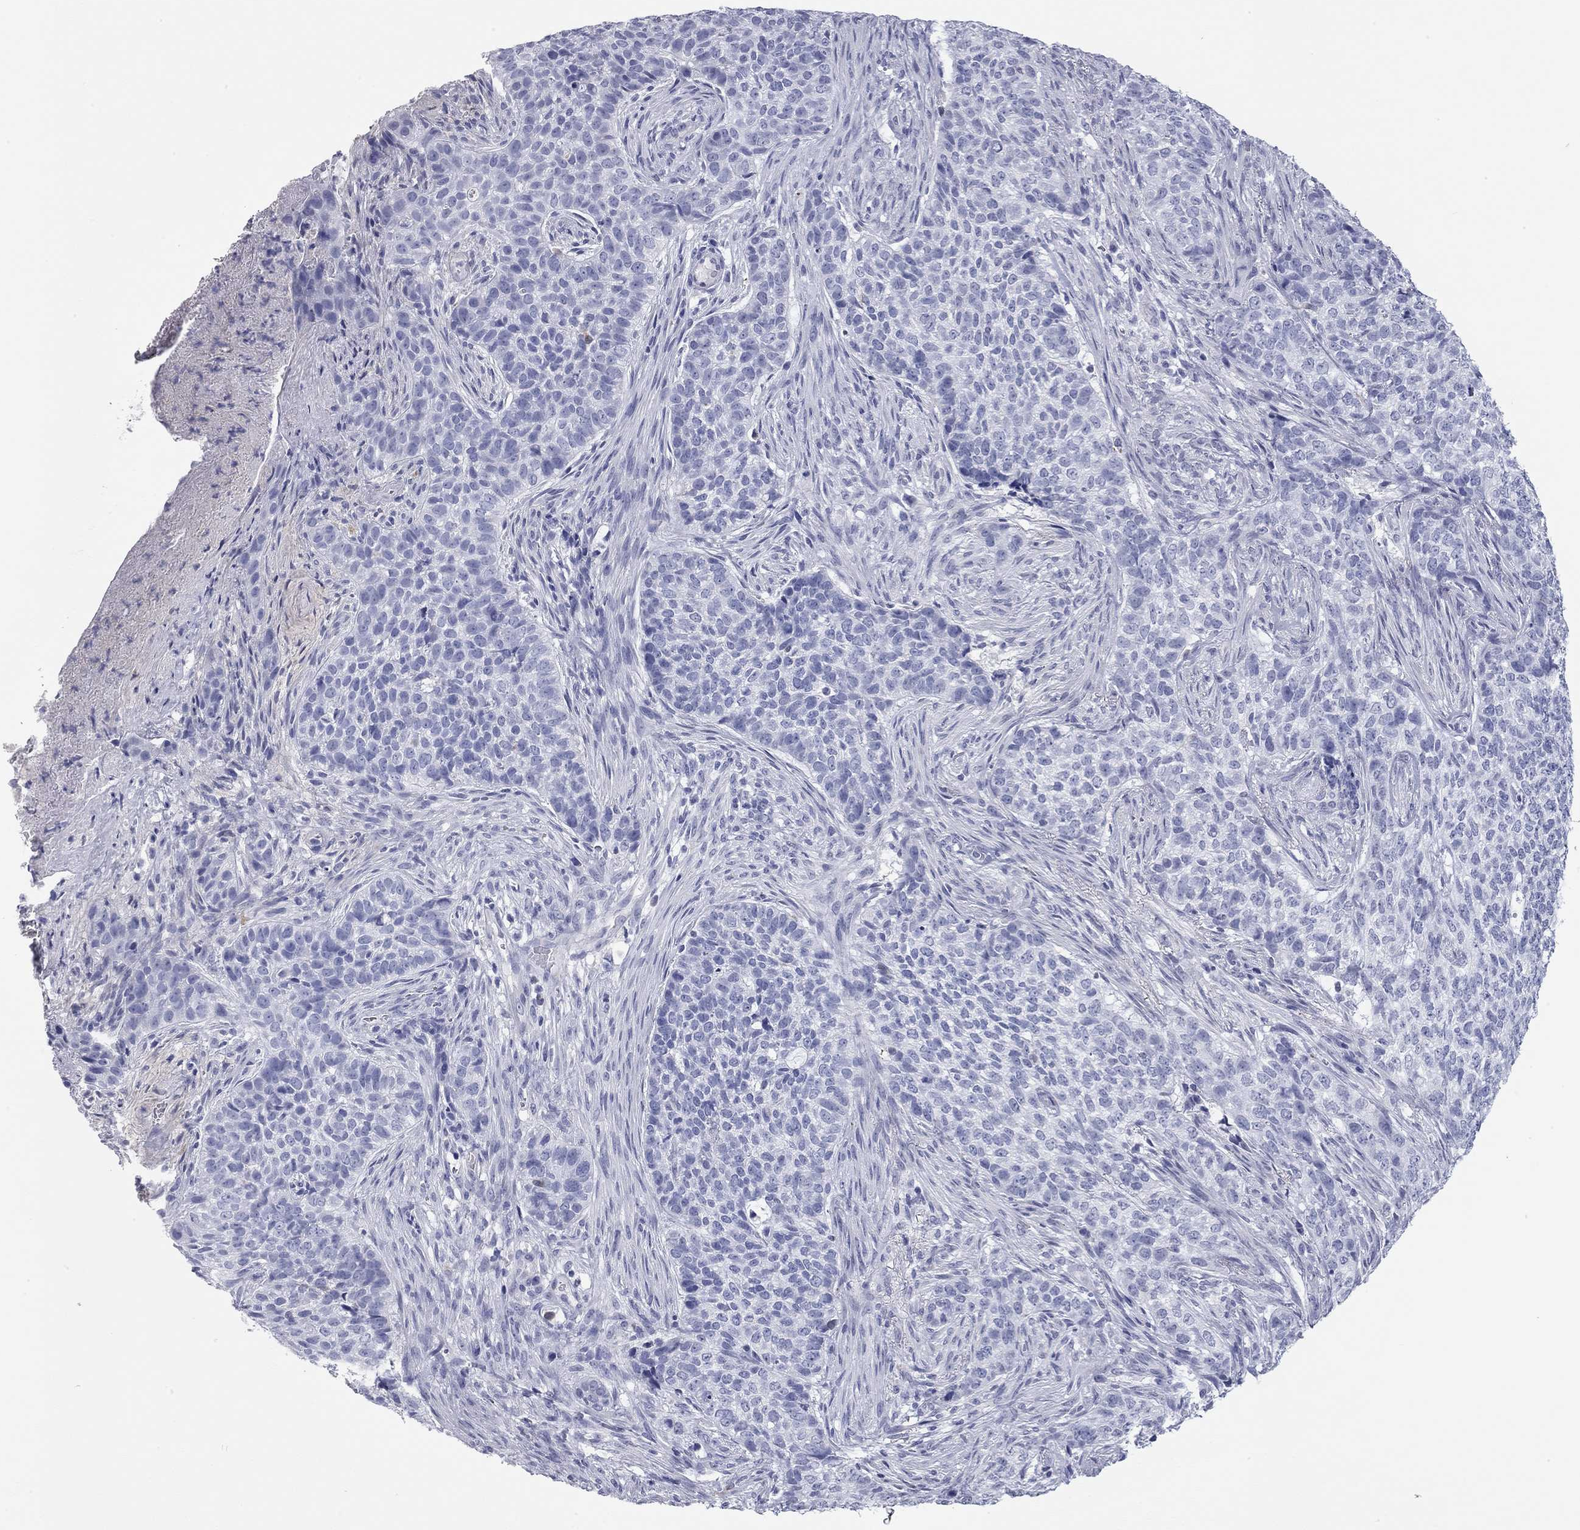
{"staining": {"intensity": "negative", "quantity": "none", "location": "none"}, "tissue": "skin cancer", "cell_type": "Tumor cells", "image_type": "cancer", "snomed": [{"axis": "morphology", "description": "Basal cell carcinoma"}, {"axis": "topography", "description": "Skin"}], "caption": "Human skin cancer stained for a protein using immunohistochemistry exhibits no staining in tumor cells.", "gene": "AK8", "patient": {"sex": "female", "age": 69}}